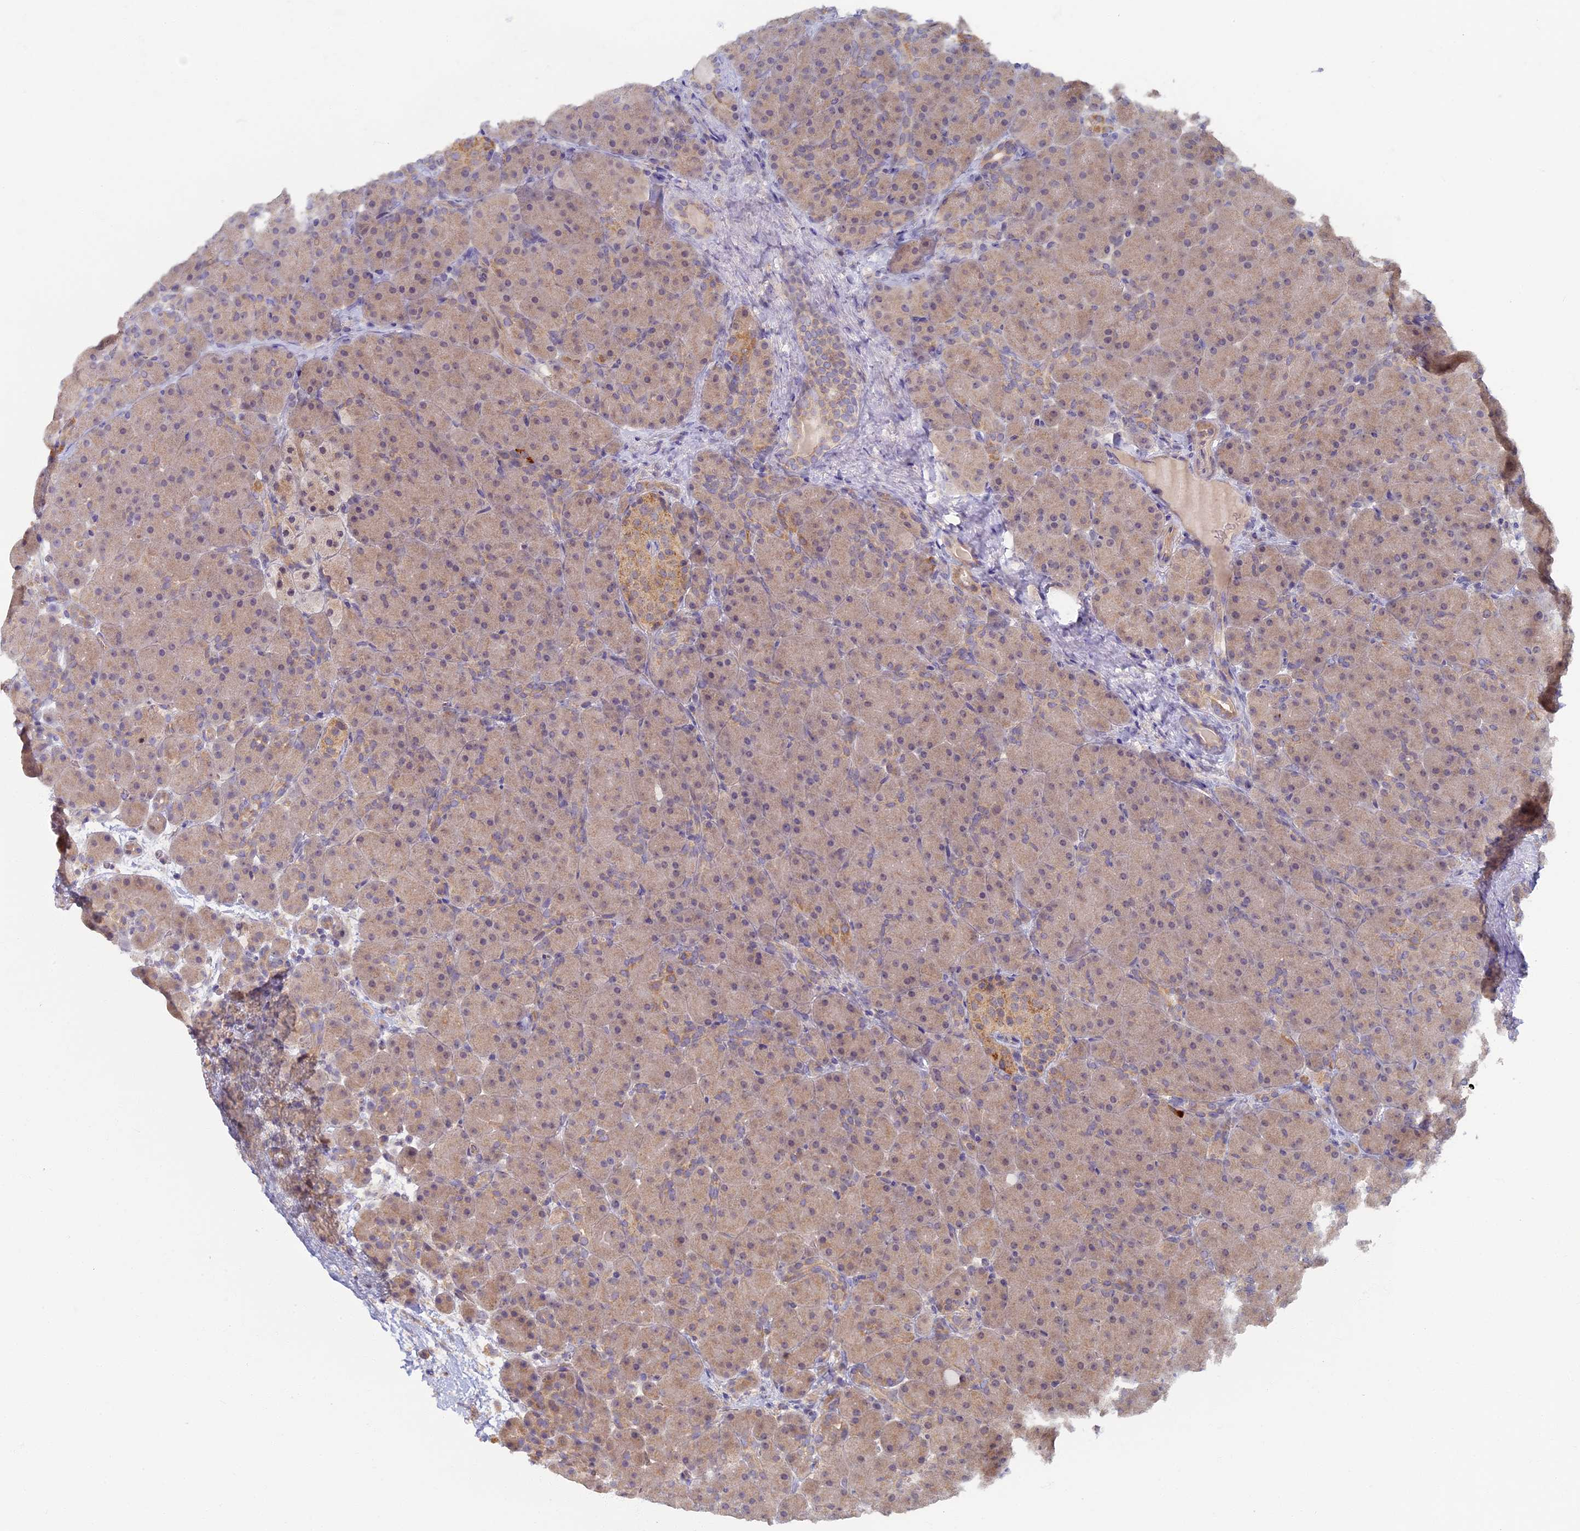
{"staining": {"intensity": "weak", "quantity": ">75%", "location": "cytoplasmic/membranous,nuclear"}, "tissue": "pancreas", "cell_type": "Exocrine glandular cells", "image_type": "normal", "snomed": [{"axis": "morphology", "description": "Normal tissue, NOS"}, {"axis": "topography", "description": "Pancreas"}], "caption": "Exocrine glandular cells reveal weak cytoplasmic/membranous,nuclear staining in about >75% of cells in unremarkable pancreas.", "gene": "RSPH3", "patient": {"sex": "male", "age": 66}}